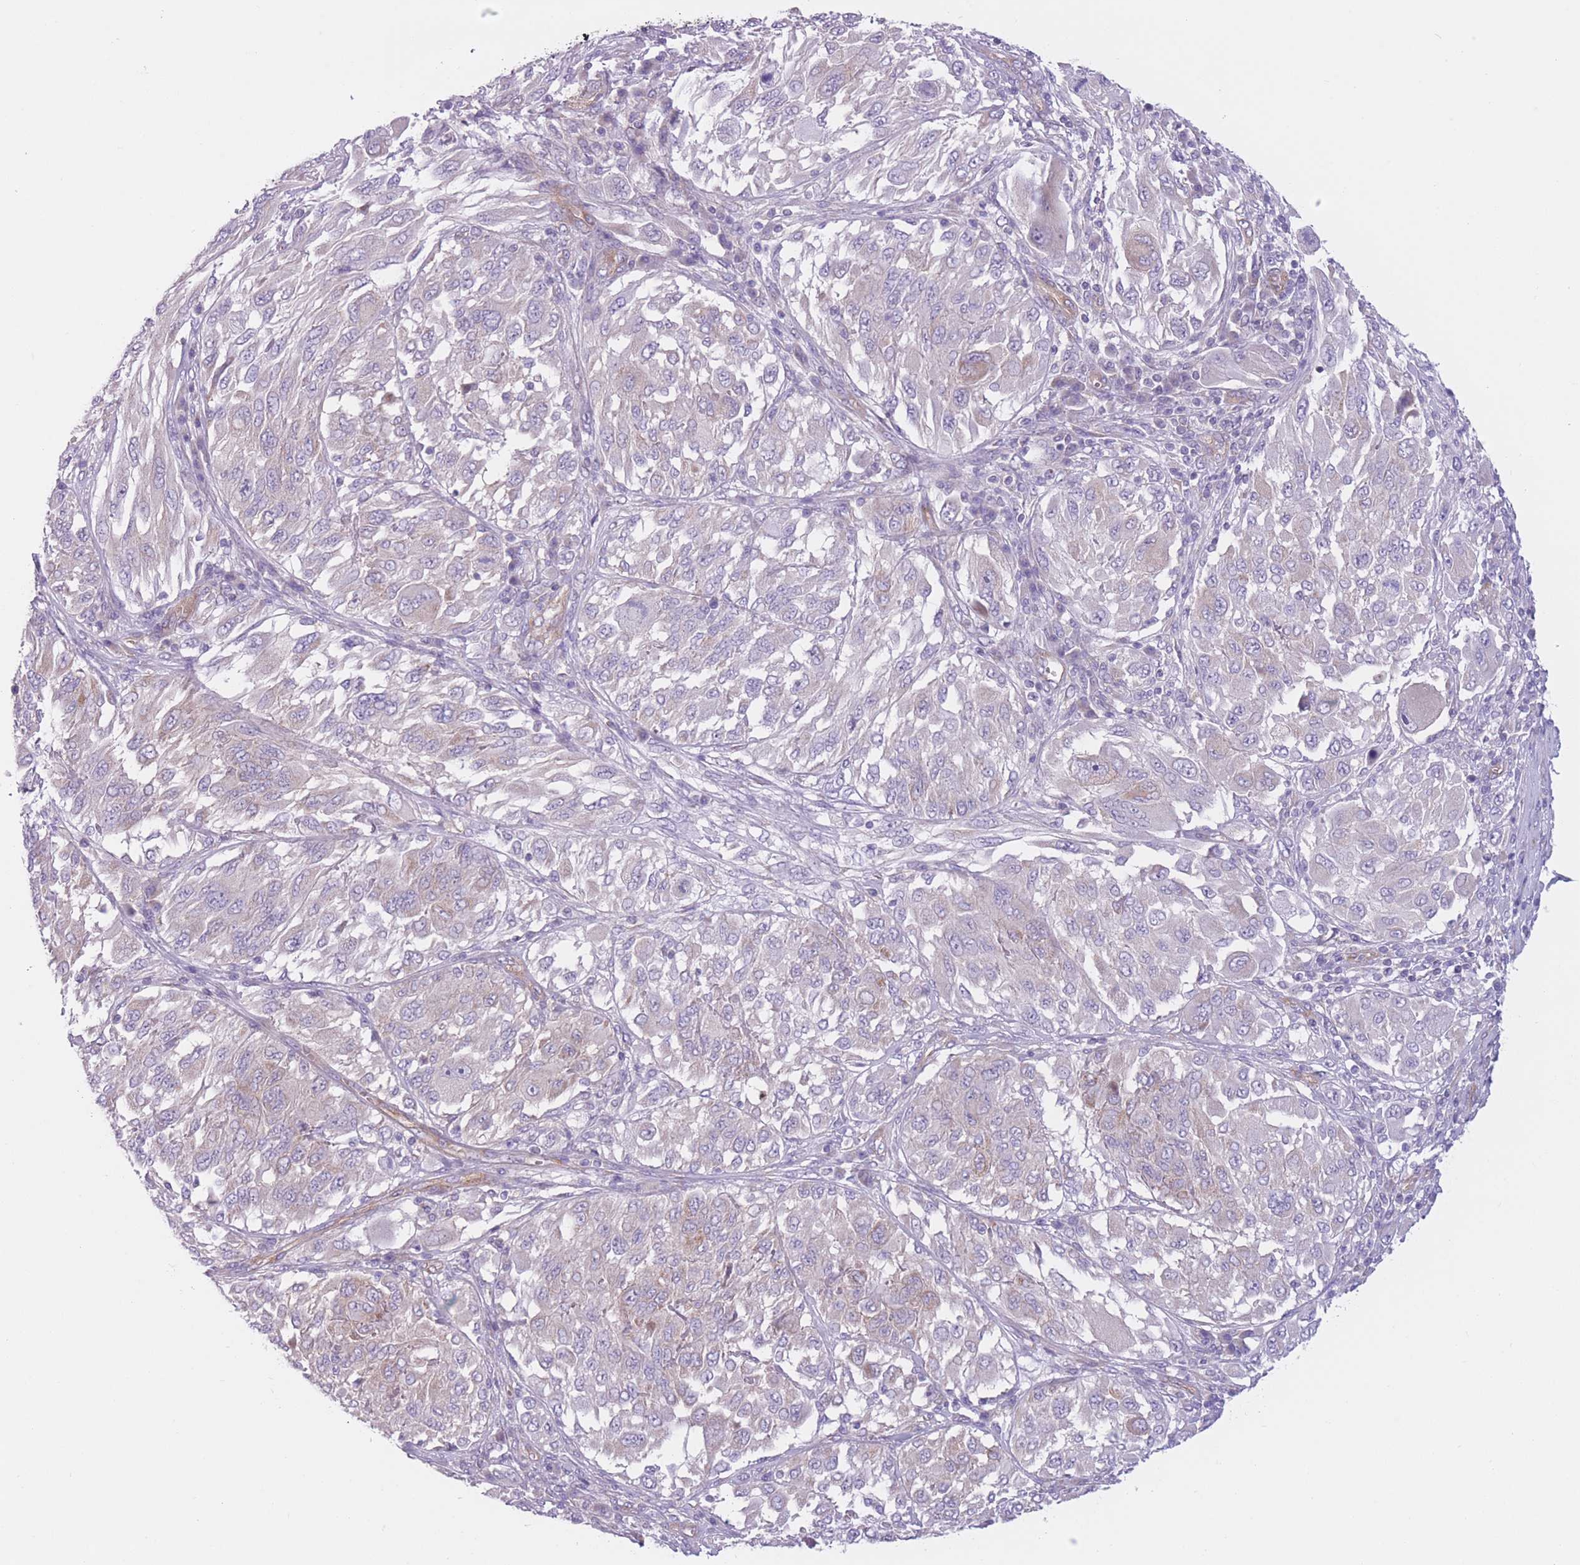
{"staining": {"intensity": "negative", "quantity": "none", "location": "none"}, "tissue": "melanoma", "cell_type": "Tumor cells", "image_type": "cancer", "snomed": [{"axis": "morphology", "description": "Malignant melanoma, NOS"}, {"axis": "topography", "description": "Skin"}], "caption": "This is an immunohistochemistry histopathology image of melanoma. There is no staining in tumor cells.", "gene": "SERPINB3", "patient": {"sex": "female", "age": 91}}